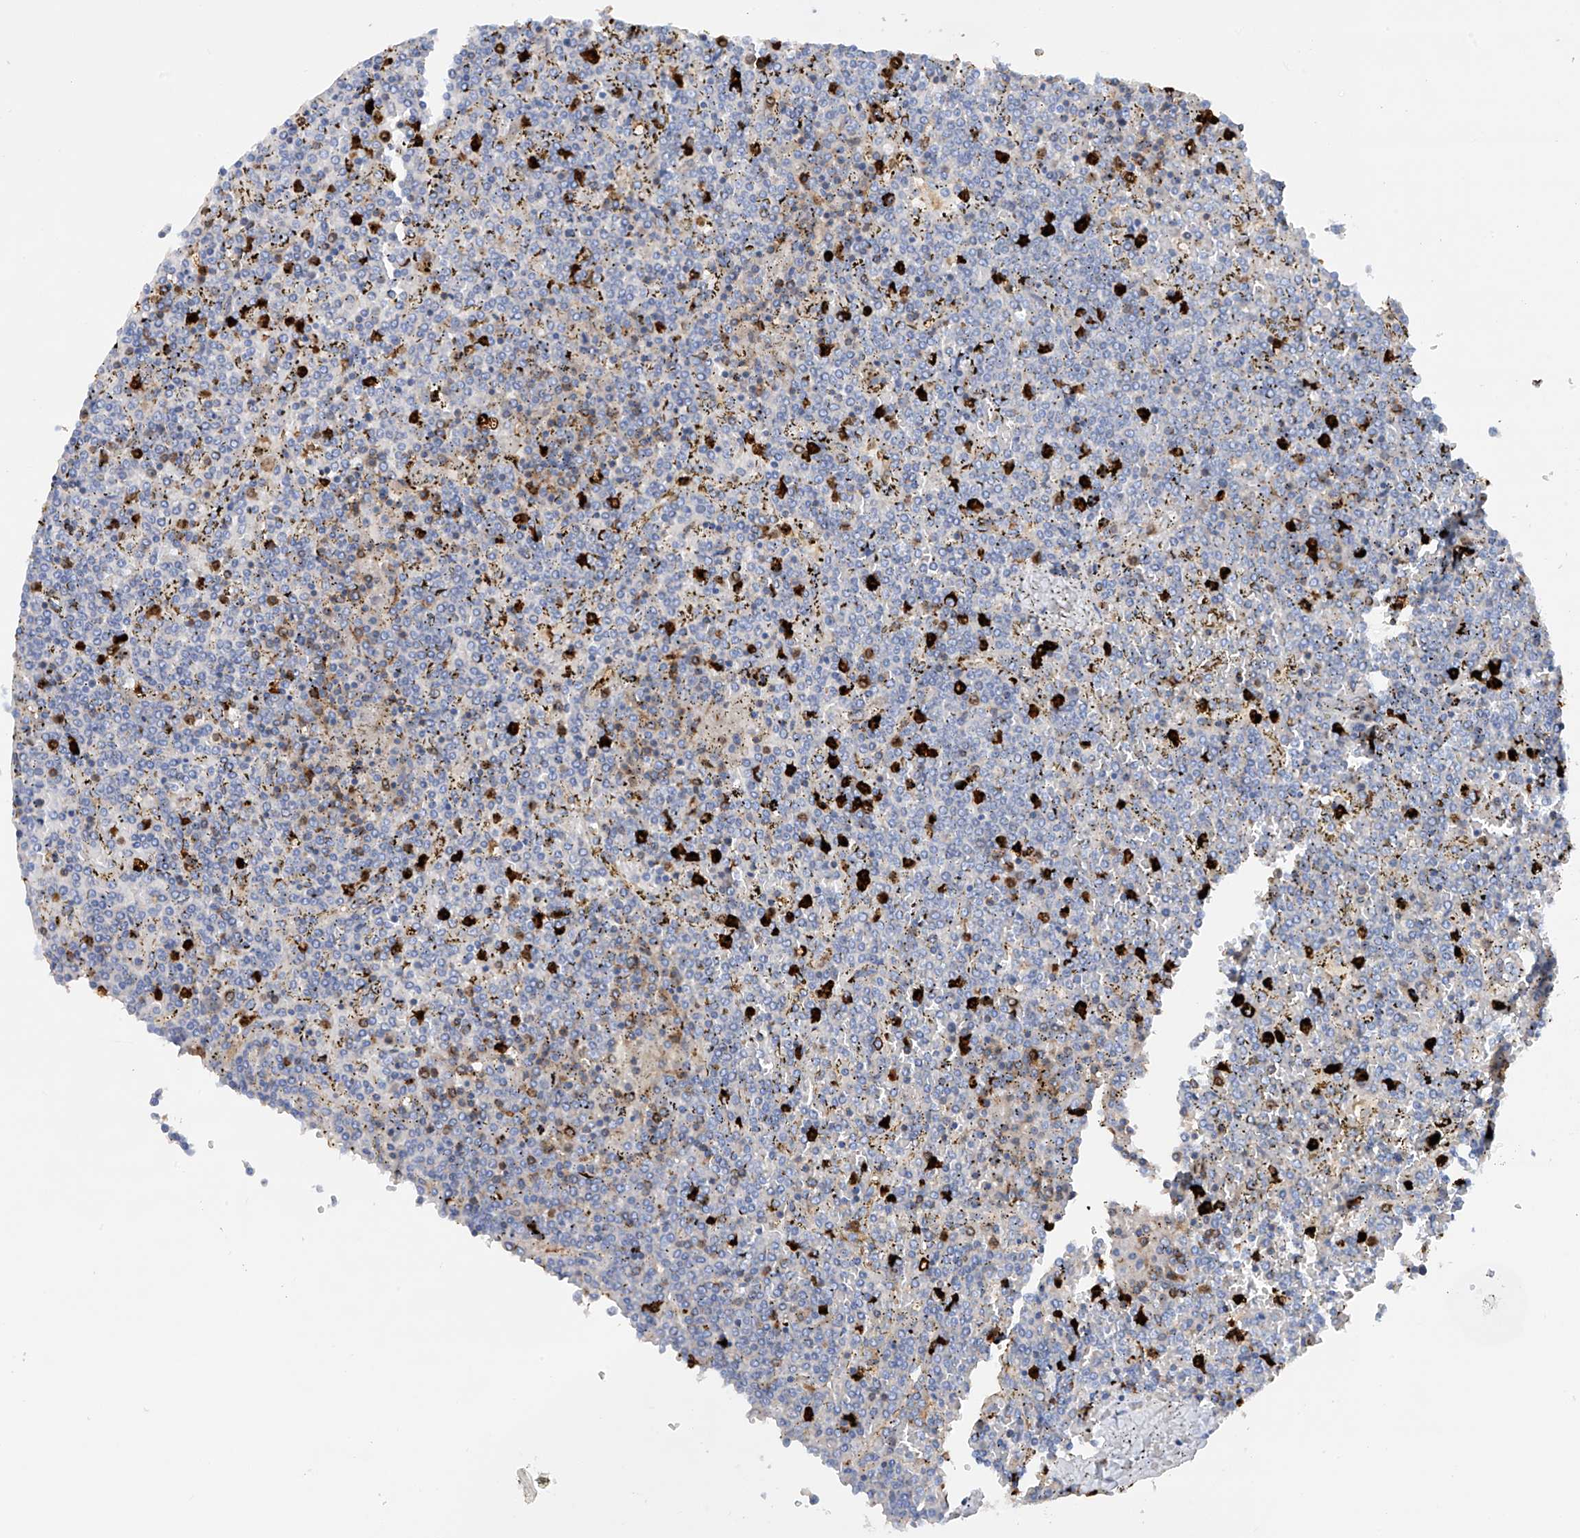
{"staining": {"intensity": "negative", "quantity": "none", "location": "none"}, "tissue": "lymphoma", "cell_type": "Tumor cells", "image_type": "cancer", "snomed": [{"axis": "morphology", "description": "Malignant lymphoma, non-Hodgkin's type, Low grade"}, {"axis": "topography", "description": "Spleen"}], "caption": "This is a histopathology image of immunohistochemistry (IHC) staining of malignant lymphoma, non-Hodgkin's type (low-grade), which shows no positivity in tumor cells.", "gene": "PHACTR2", "patient": {"sex": "female", "age": 19}}